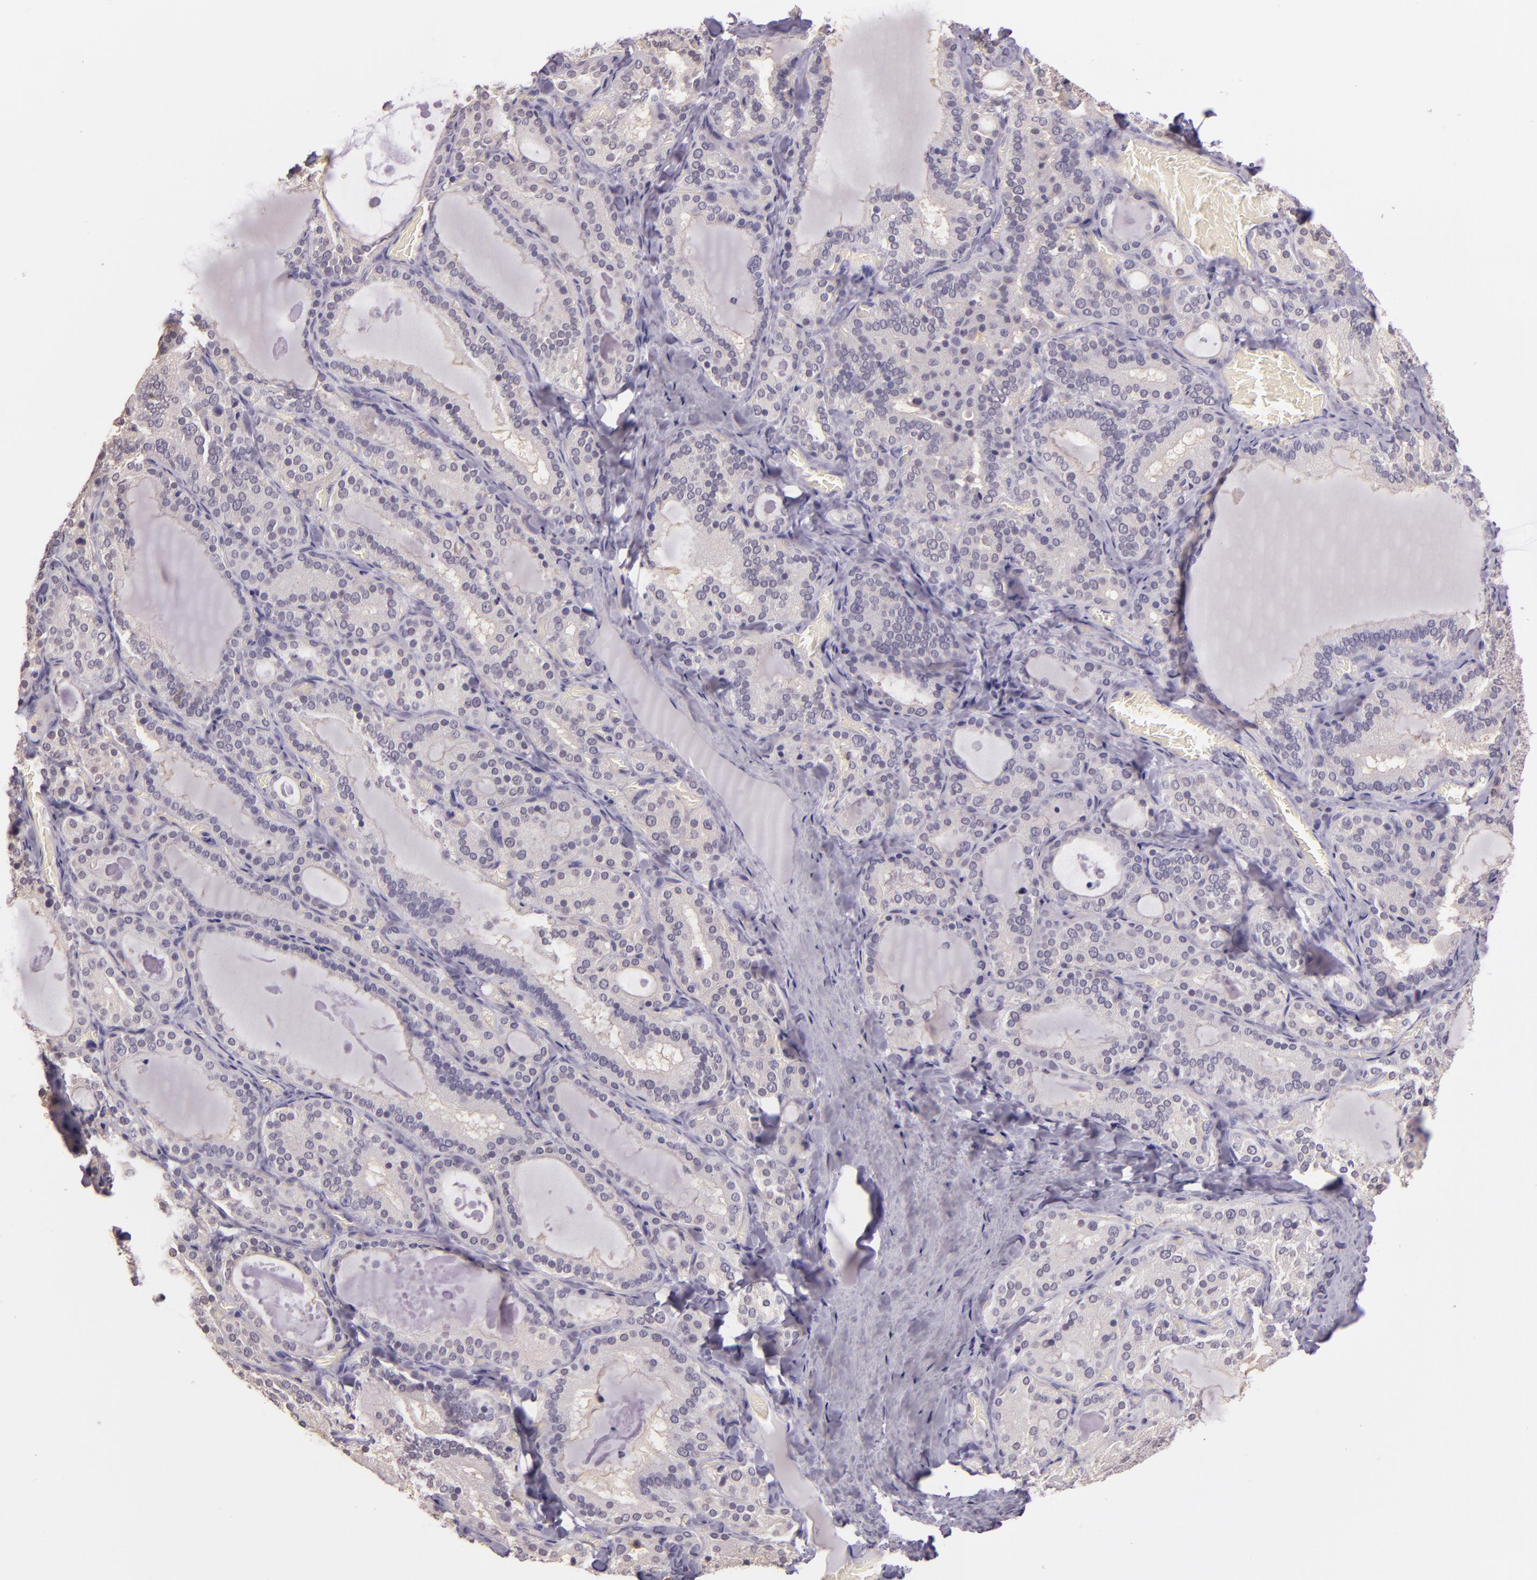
{"staining": {"intensity": "weak", "quantity": "25%-75%", "location": "cytoplasmic/membranous"}, "tissue": "thyroid gland", "cell_type": "Glandular cells", "image_type": "normal", "snomed": [{"axis": "morphology", "description": "Normal tissue, NOS"}, {"axis": "topography", "description": "Thyroid gland"}], "caption": "Immunohistochemical staining of normal thyroid gland exhibits 25%-75% levels of weak cytoplasmic/membranous protein expression in about 25%-75% of glandular cells. (DAB (3,3'-diaminobenzidine) IHC, brown staining for protein, blue staining for nuclei).", "gene": "HSPA8", "patient": {"sex": "female", "age": 33}}